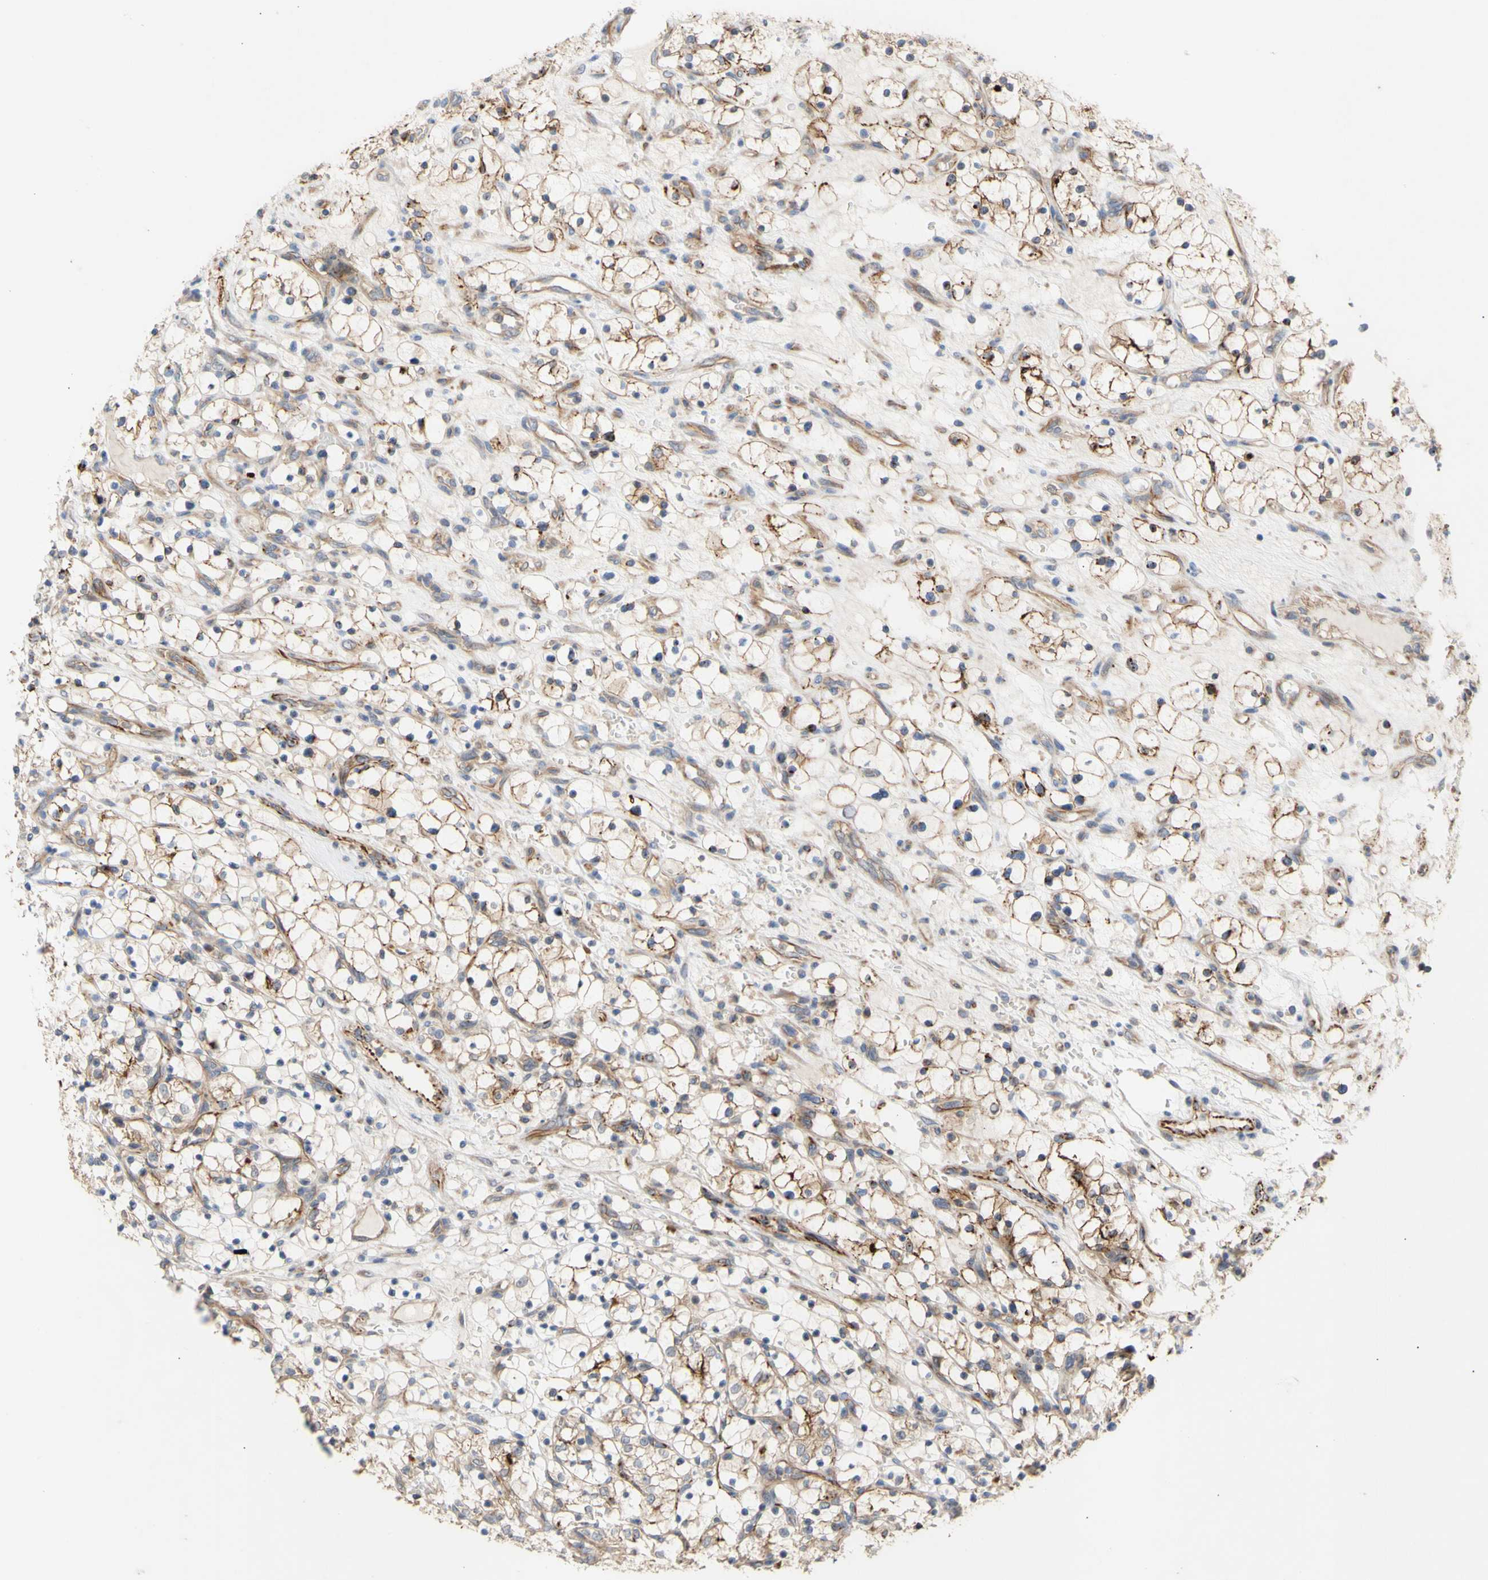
{"staining": {"intensity": "moderate", "quantity": "25%-75%", "location": "cytoplasmic/membranous"}, "tissue": "renal cancer", "cell_type": "Tumor cells", "image_type": "cancer", "snomed": [{"axis": "morphology", "description": "Adenocarcinoma, NOS"}, {"axis": "topography", "description": "Kidney"}], "caption": "Immunohistochemistry of renal cancer (adenocarcinoma) shows medium levels of moderate cytoplasmic/membranous positivity in approximately 25%-75% of tumor cells. The protein is shown in brown color, while the nuclei are stained blue.", "gene": "EIF2S3", "patient": {"sex": "female", "age": 69}}